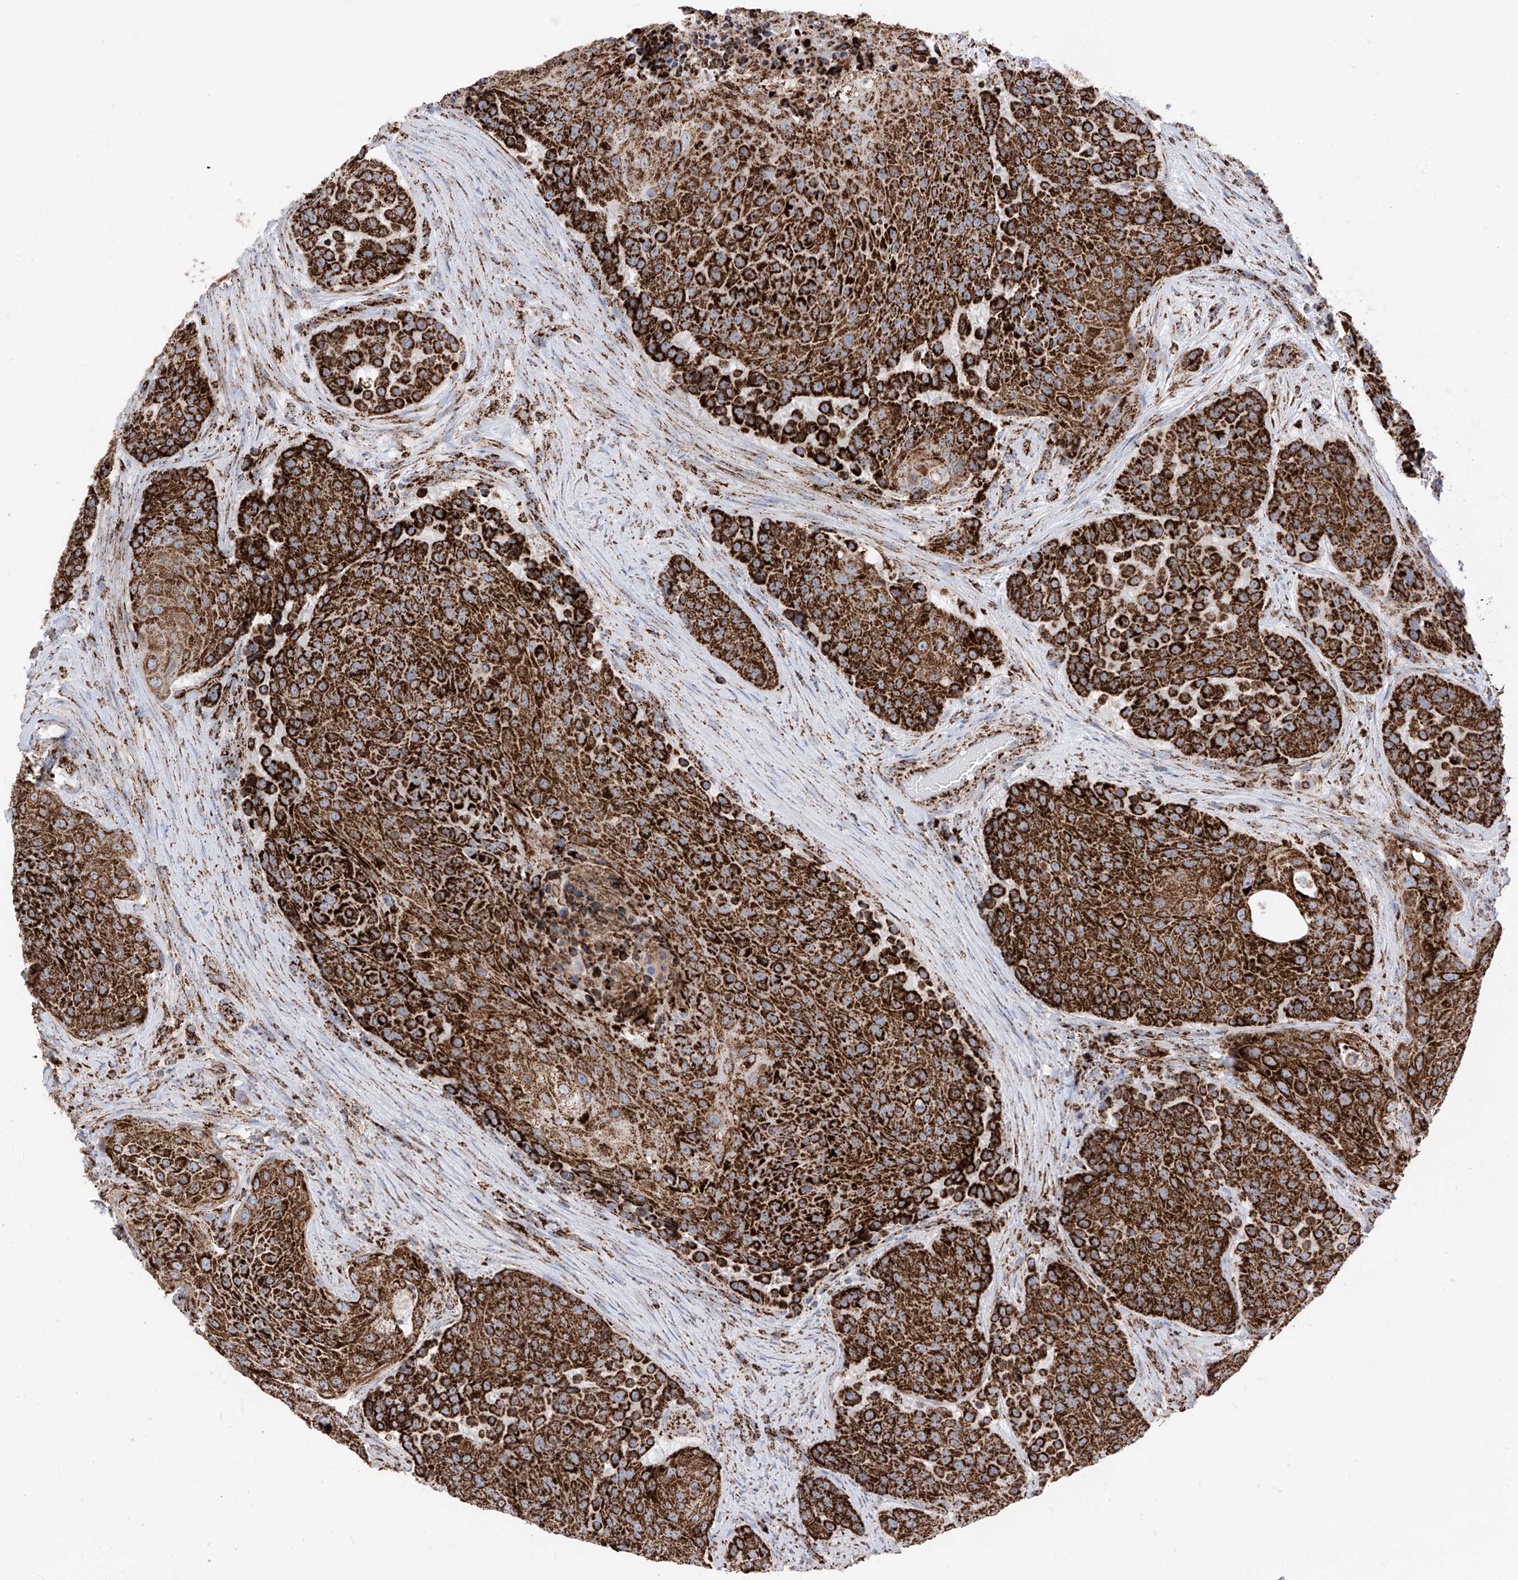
{"staining": {"intensity": "strong", "quantity": ">75%", "location": "cytoplasmic/membranous"}, "tissue": "urothelial cancer", "cell_type": "Tumor cells", "image_type": "cancer", "snomed": [{"axis": "morphology", "description": "Urothelial carcinoma, High grade"}, {"axis": "topography", "description": "Urinary bladder"}], "caption": "This image exhibits IHC staining of human high-grade urothelial carcinoma, with high strong cytoplasmic/membranous staining in about >75% of tumor cells.", "gene": "COX5B", "patient": {"sex": "female", "age": 63}}